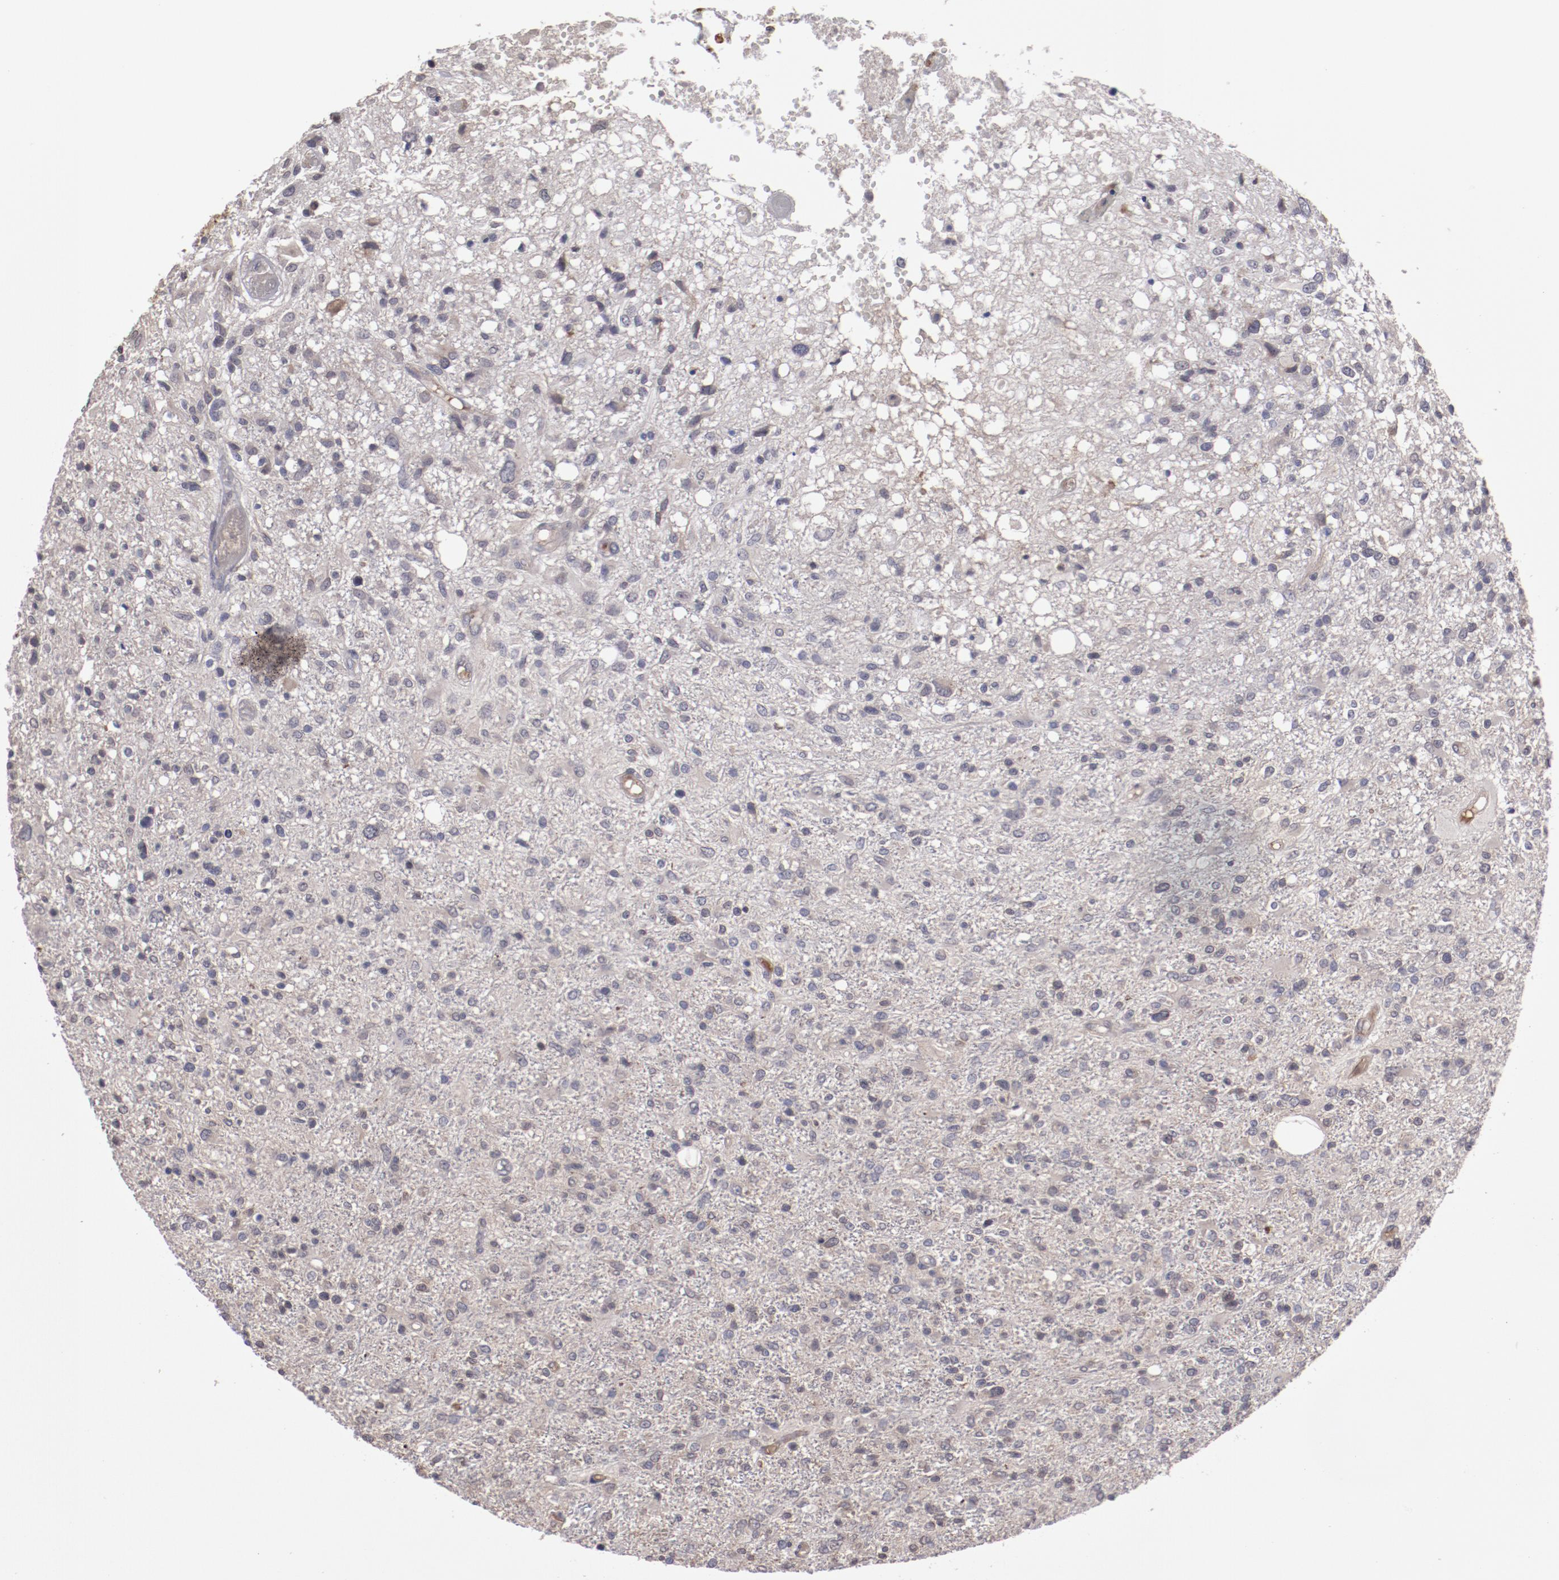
{"staining": {"intensity": "weak", "quantity": "<25%", "location": "cytoplasmic/membranous"}, "tissue": "glioma", "cell_type": "Tumor cells", "image_type": "cancer", "snomed": [{"axis": "morphology", "description": "Glioma, malignant, High grade"}, {"axis": "topography", "description": "Cerebral cortex"}], "caption": "Human malignant high-grade glioma stained for a protein using immunohistochemistry exhibits no expression in tumor cells.", "gene": "SERPINA7", "patient": {"sex": "male", "age": 76}}